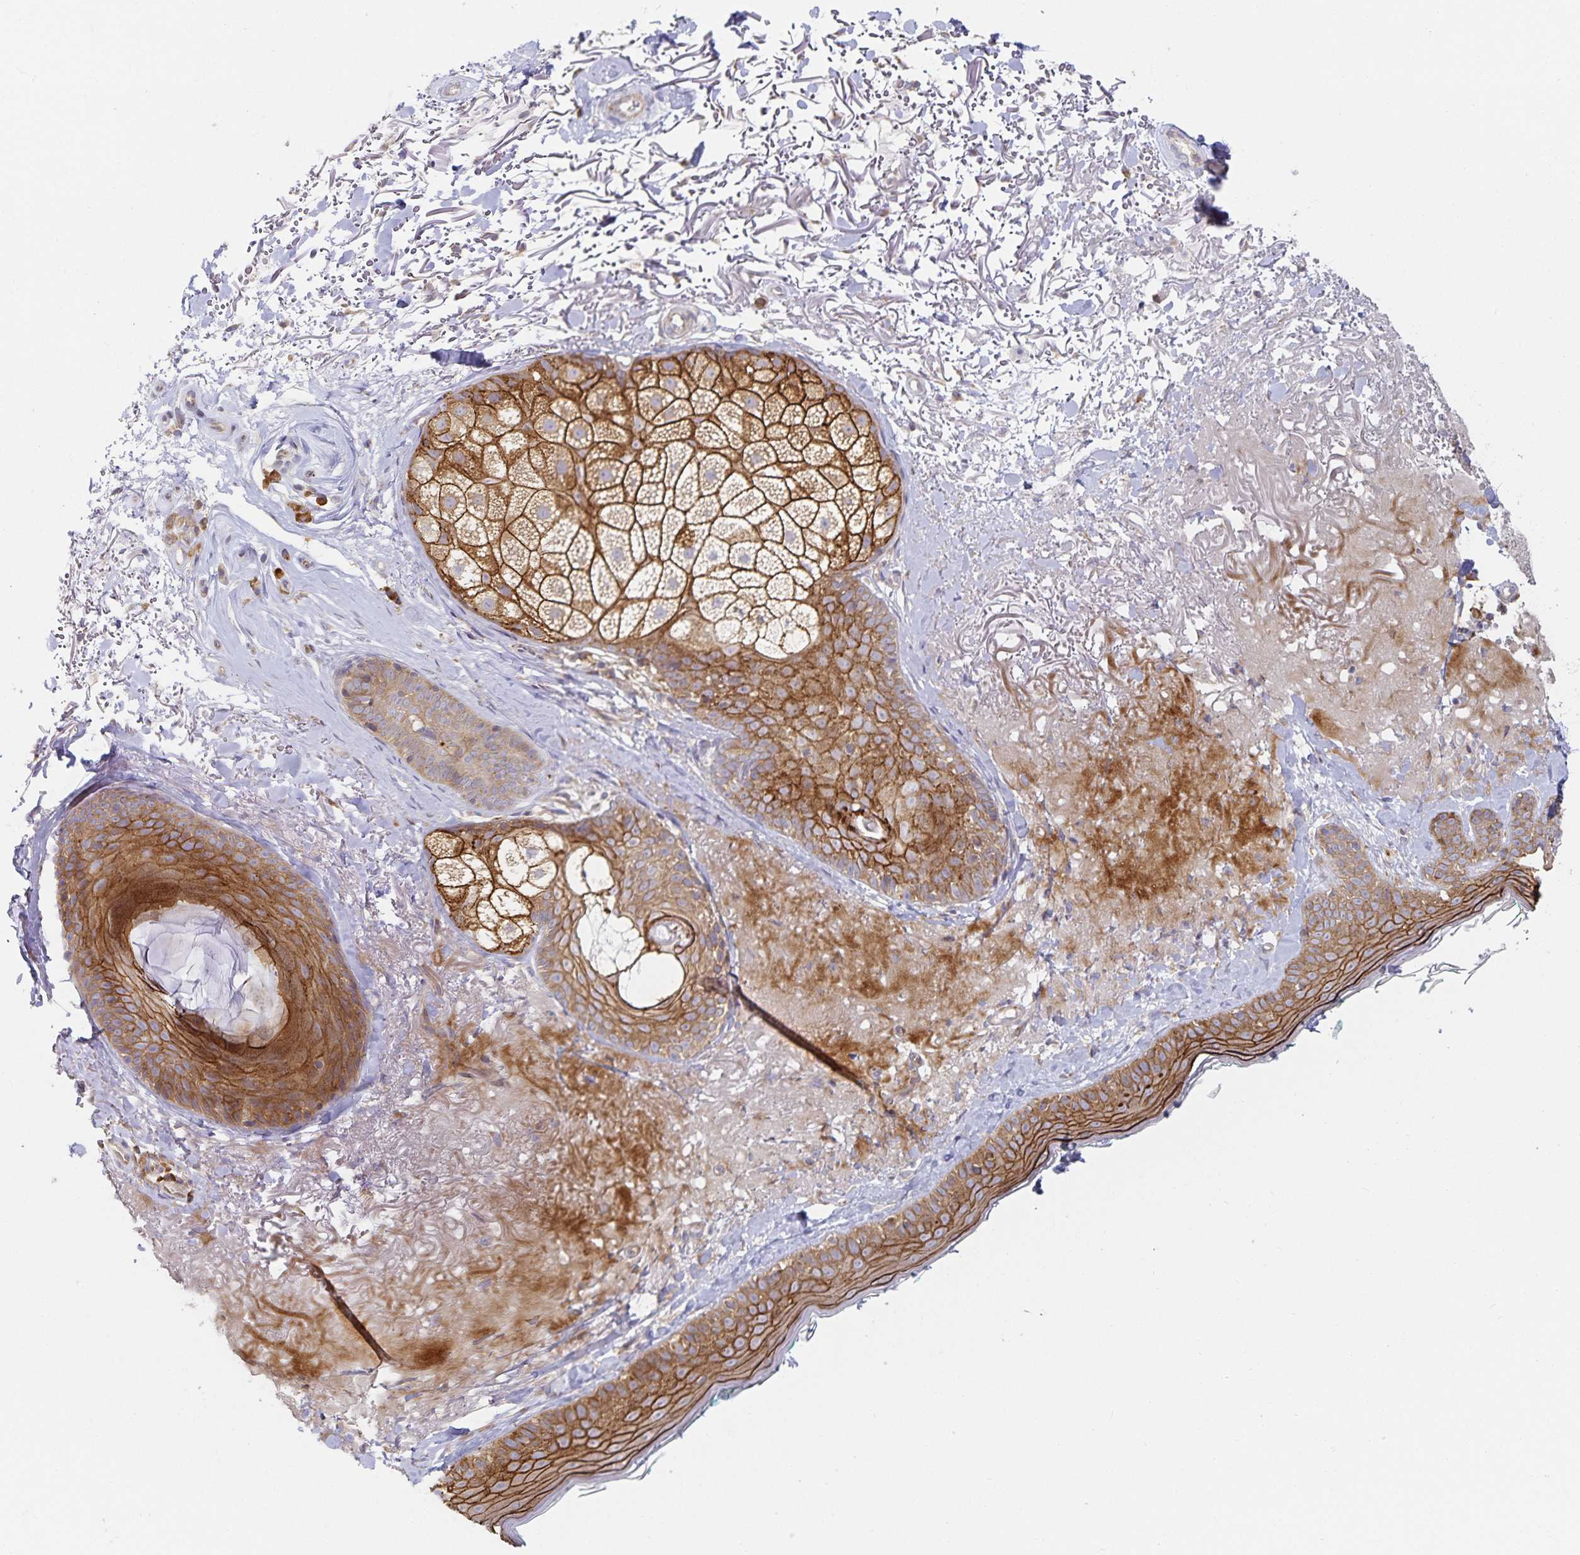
{"staining": {"intensity": "weak", "quantity": "<25%", "location": "cytoplasmic/membranous"}, "tissue": "skin", "cell_type": "Fibroblasts", "image_type": "normal", "snomed": [{"axis": "morphology", "description": "Normal tissue, NOS"}, {"axis": "topography", "description": "Skin"}], "caption": "This is an immunohistochemistry photomicrograph of normal skin. There is no positivity in fibroblasts.", "gene": "NOMO1", "patient": {"sex": "male", "age": 73}}